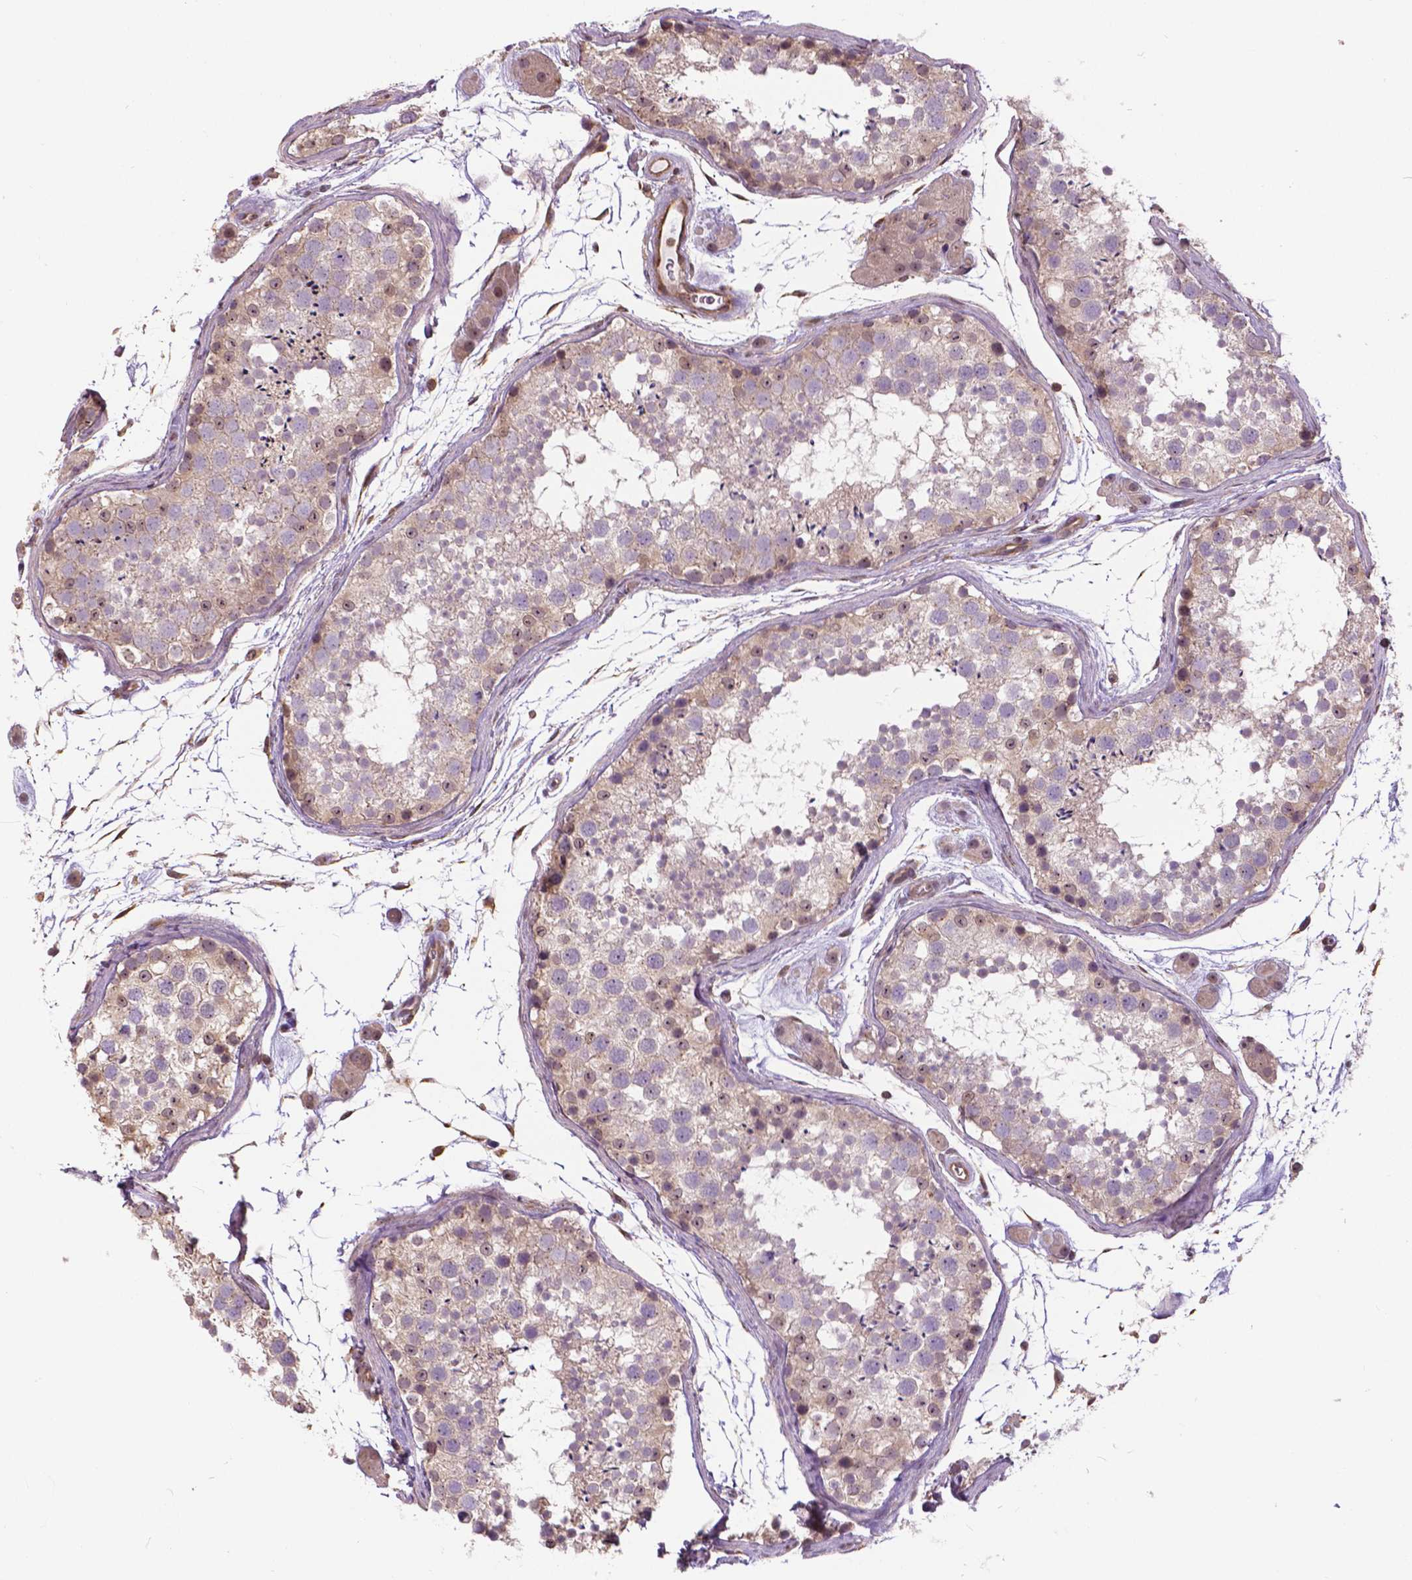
{"staining": {"intensity": "weak", "quantity": "<25%", "location": "cytoplasmic/membranous"}, "tissue": "testis", "cell_type": "Cells in seminiferous ducts", "image_type": "normal", "snomed": [{"axis": "morphology", "description": "Normal tissue, NOS"}, {"axis": "topography", "description": "Testis"}], "caption": "Immunohistochemical staining of normal human testis exhibits no significant positivity in cells in seminiferous ducts.", "gene": "ANXA13", "patient": {"sex": "male", "age": 41}}